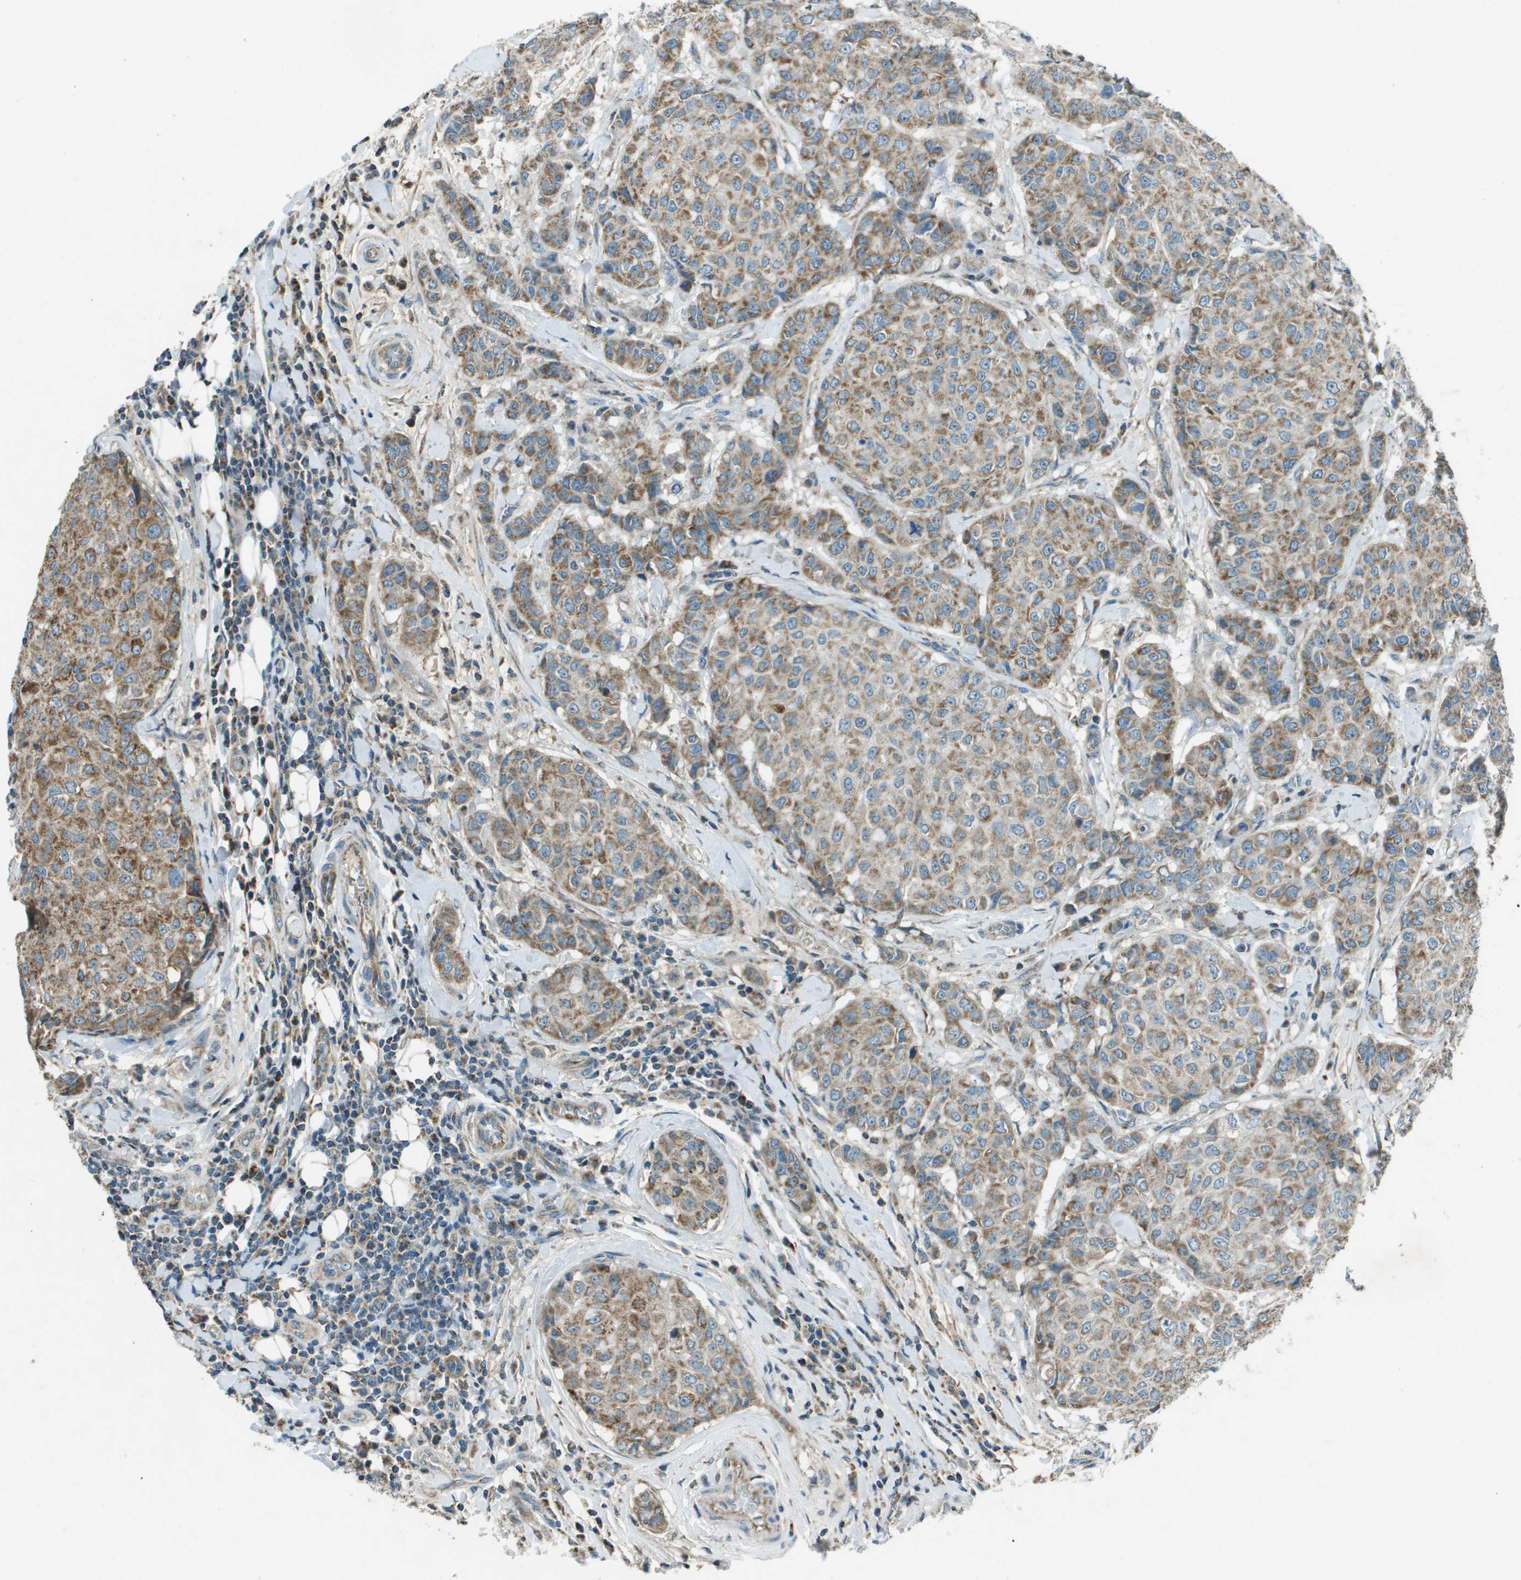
{"staining": {"intensity": "moderate", "quantity": ">75%", "location": "cytoplasmic/membranous"}, "tissue": "breast cancer", "cell_type": "Tumor cells", "image_type": "cancer", "snomed": [{"axis": "morphology", "description": "Duct carcinoma"}, {"axis": "topography", "description": "Breast"}], "caption": "A high-resolution micrograph shows IHC staining of invasive ductal carcinoma (breast), which shows moderate cytoplasmic/membranous staining in approximately >75% of tumor cells.", "gene": "MIGA1", "patient": {"sex": "female", "age": 27}}